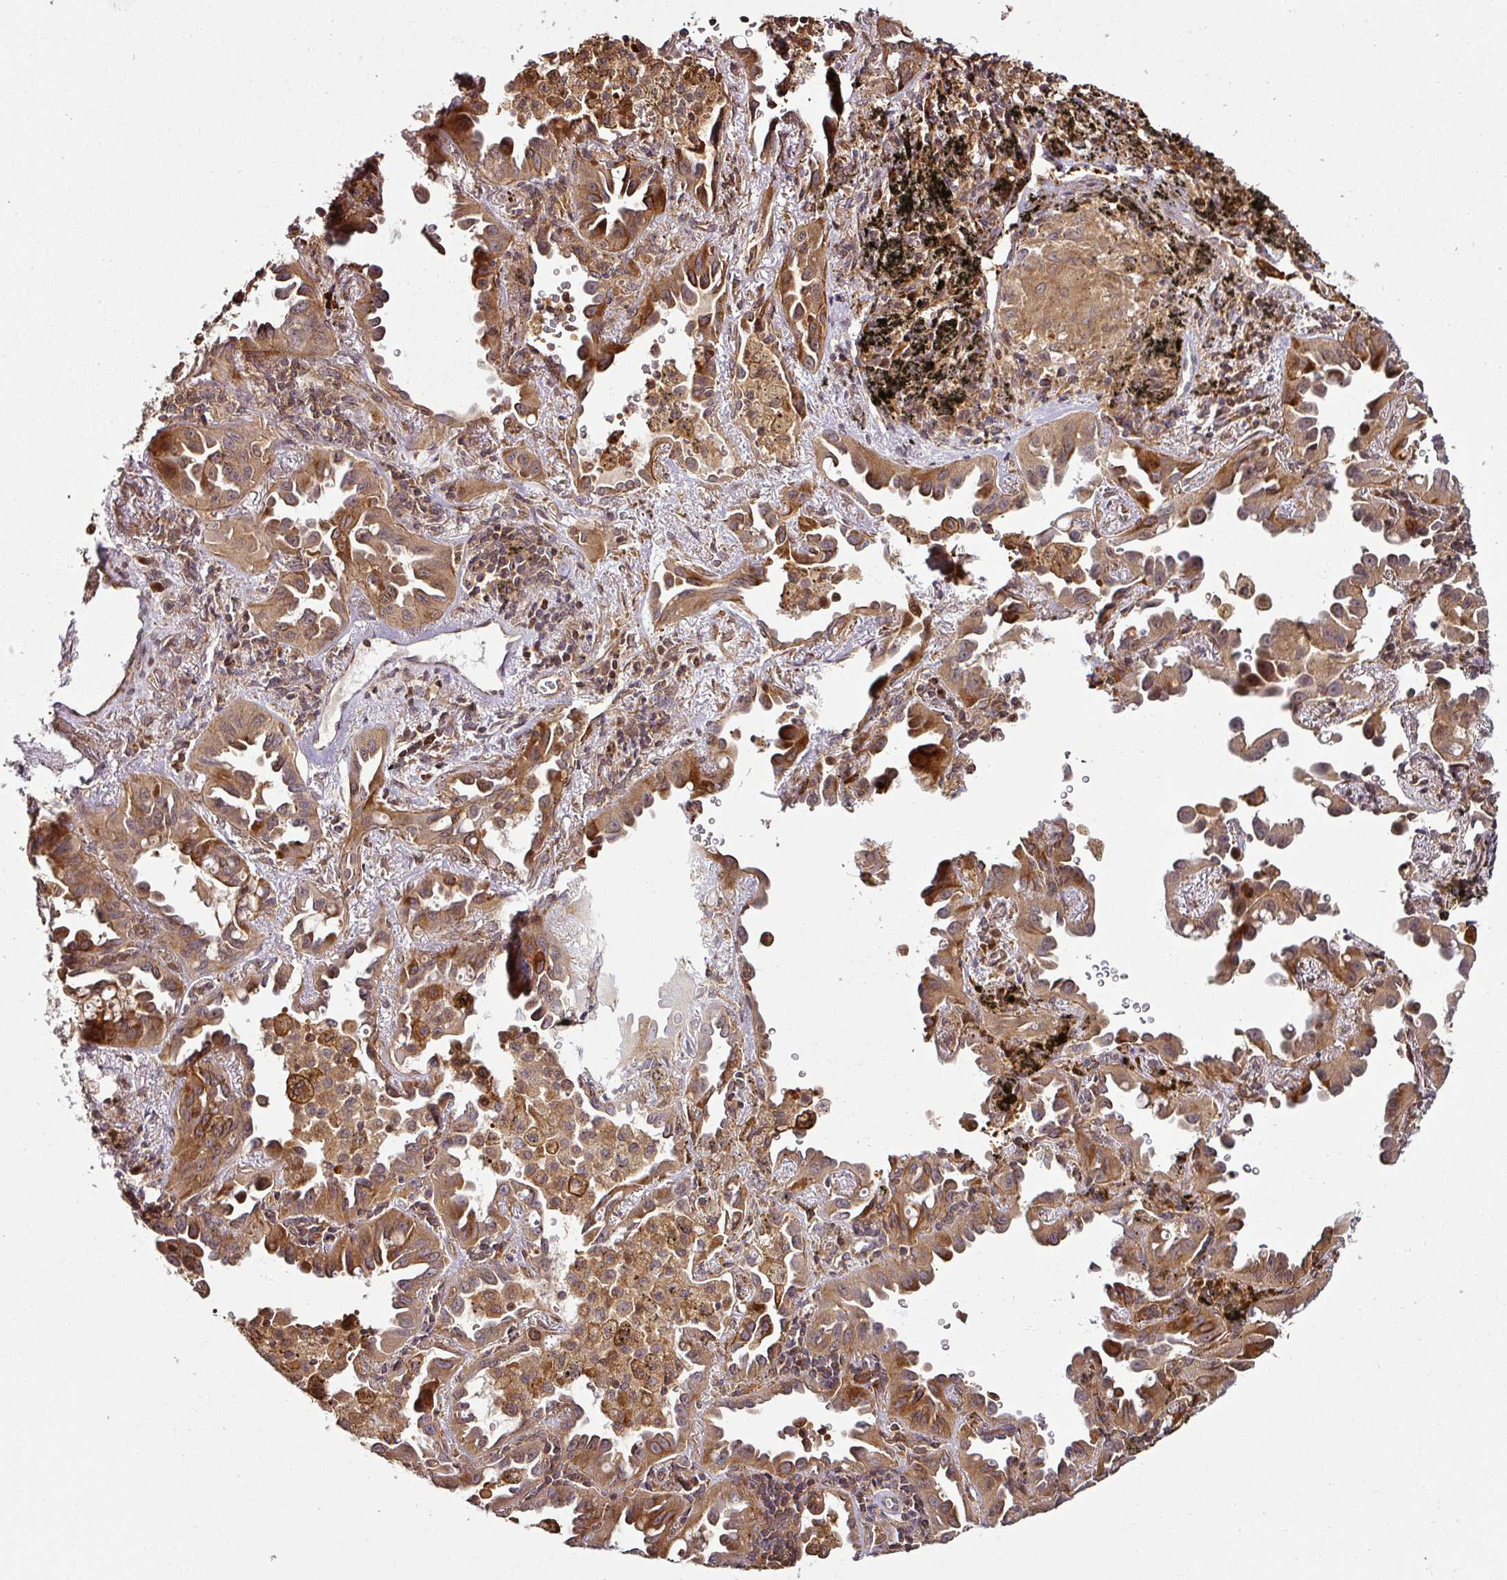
{"staining": {"intensity": "strong", "quantity": ">75%", "location": "cytoplasmic/membranous,nuclear"}, "tissue": "lung cancer", "cell_type": "Tumor cells", "image_type": "cancer", "snomed": [{"axis": "morphology", "description": "Adenocarcinoma, NOS"}, {"axis": "topography", "description": "Lung"}], "caption": "The photomicrograph demonstrates a brown stain indicating the presence of a protein in the cytoplasmic/membranous and nuclear of tumor cells in lung cancer.", "gene": "ATAT1", "patient": {"sex": "male", "age": 68}}